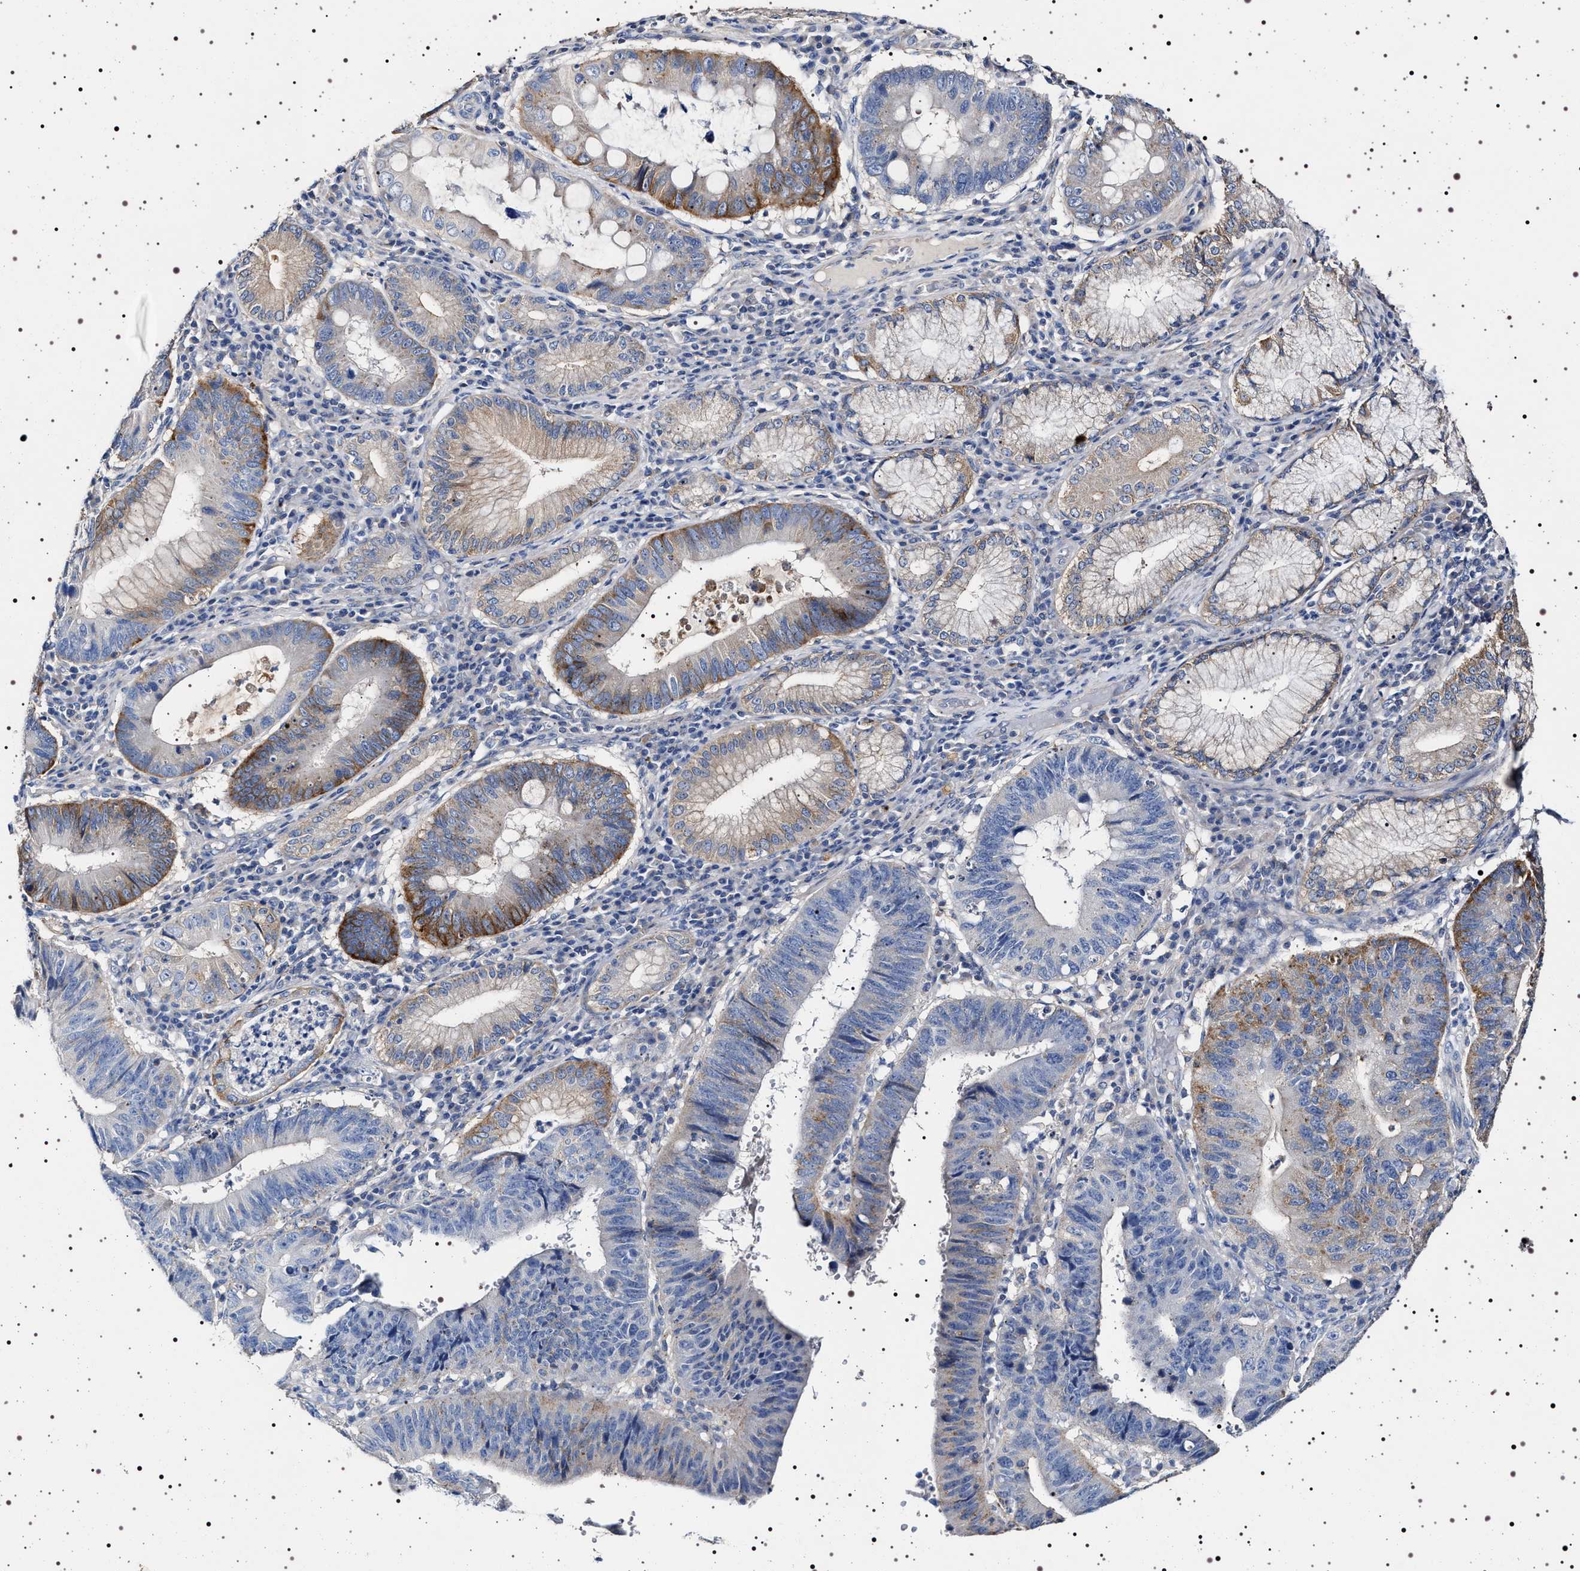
{"staining": {"intensity": "moderate", "quantity": "<25%", "location": "cytoplasmic/membranous"}, "tissue": "stomach cancer", "cell_type": "Tumor cells", "image_type": "cancer", "snomed": [{"axis": "morphology", "description": "Adenocarcinoma, NOS"}, {"axis": "topography", "description": "Stomach"}], "caption": "Protein staining exhibits moderate cytoplasmic/membranous positivity in about <25% of tumor cells in adenocarcinoma (stomach).", "gene": "NAALADL2", "patient": {"sex": "male", "age": 59}}